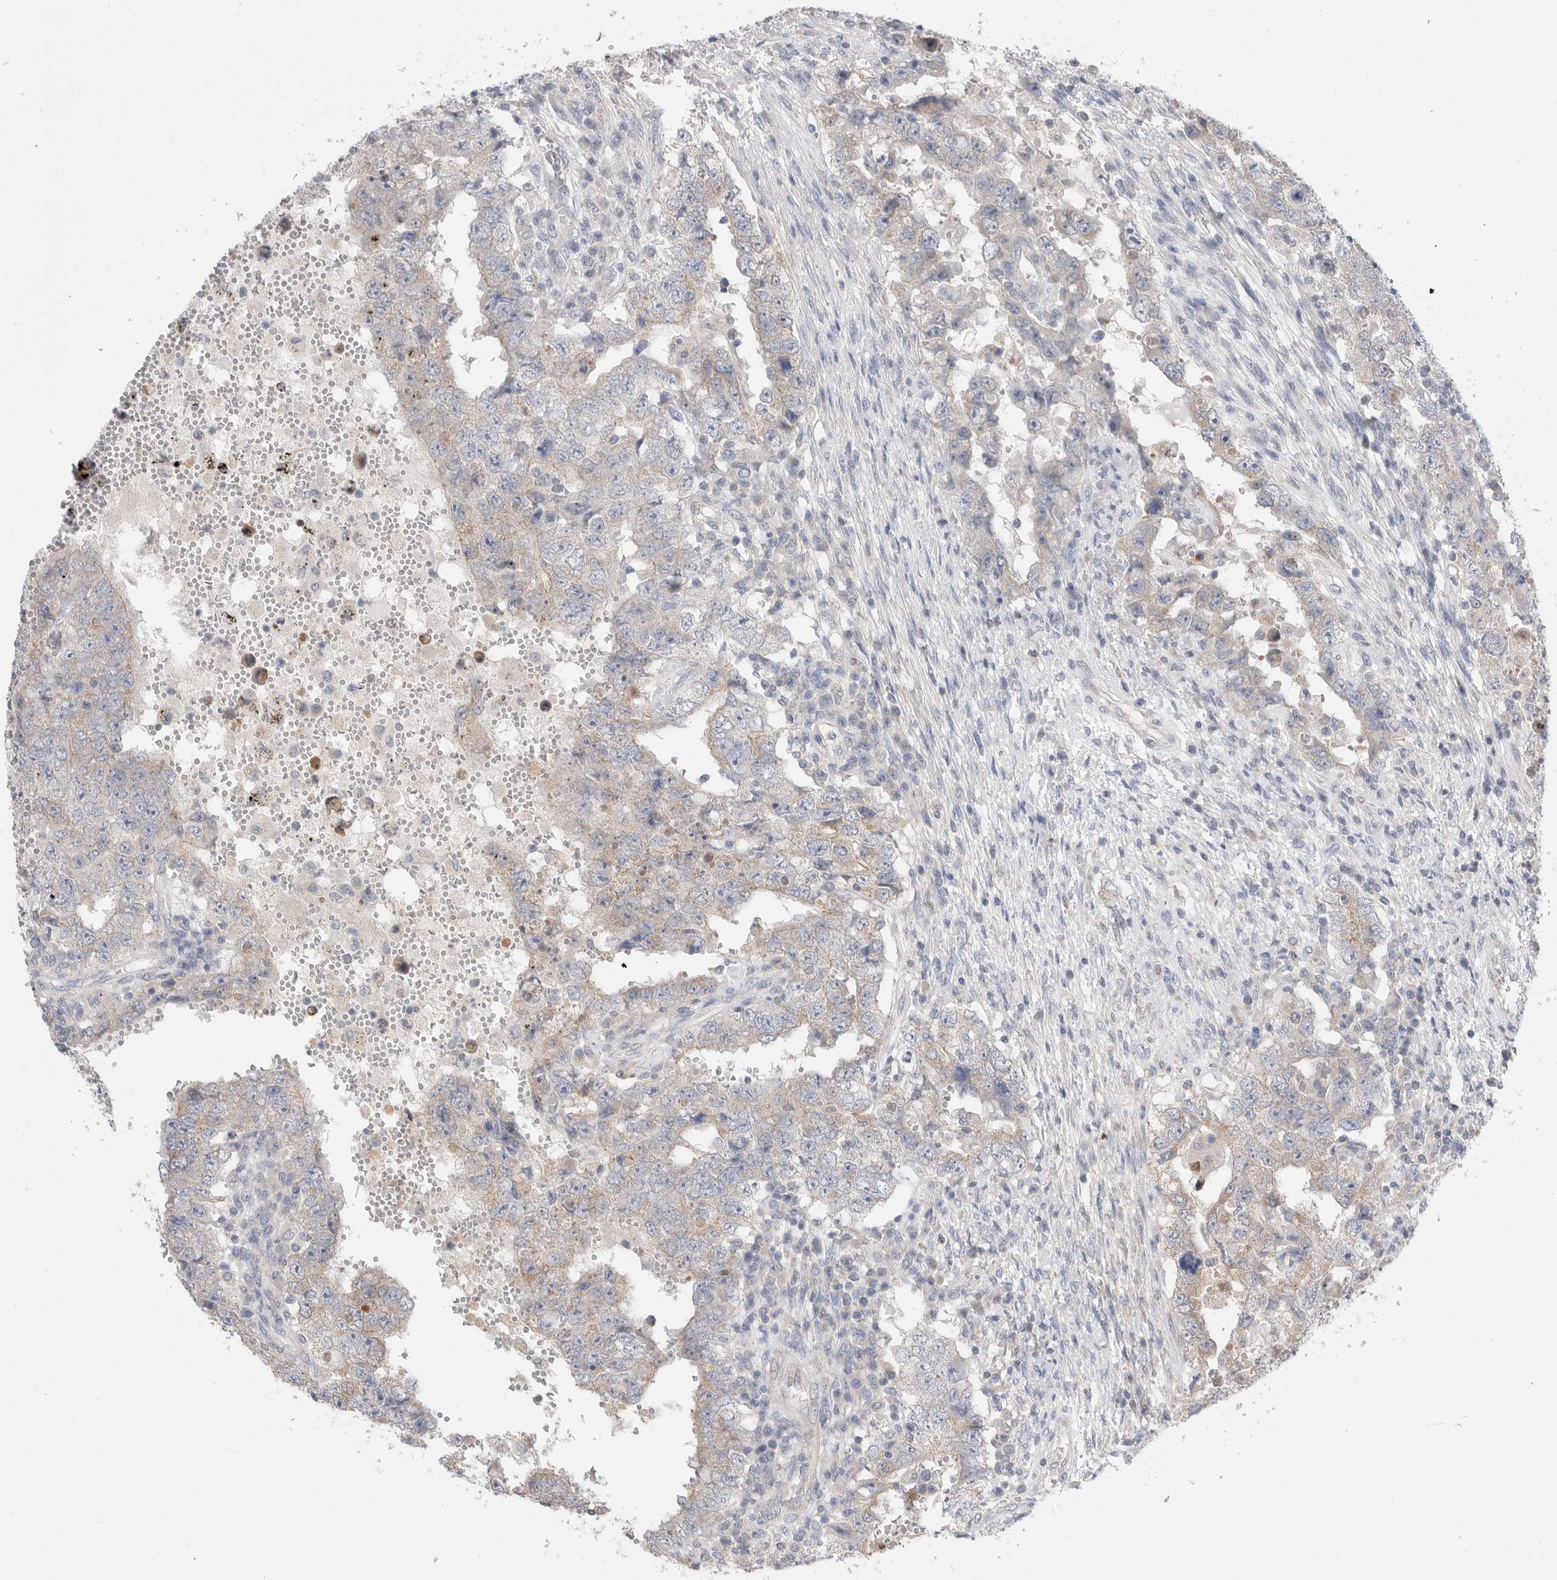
{"staining": {"intensity": "weak", "quantity": "<25%", "location": "cytoplasmic/membranous"}, "tissue": "testis cancer", "cell_type": "Tumor cells", "image_type": "cancer", "snomed": [{"axis": "morphology", "description": "Carcinoma, Embryonal, NOS"}, {"axis": "topography", "description": "Testis"}], "caption": "This is an IHC image of testis embryonal carcinoma. There is no positivity in tumor cells.", "gene": "IFT74", "patient": {"sex": "male", "age": 26}}